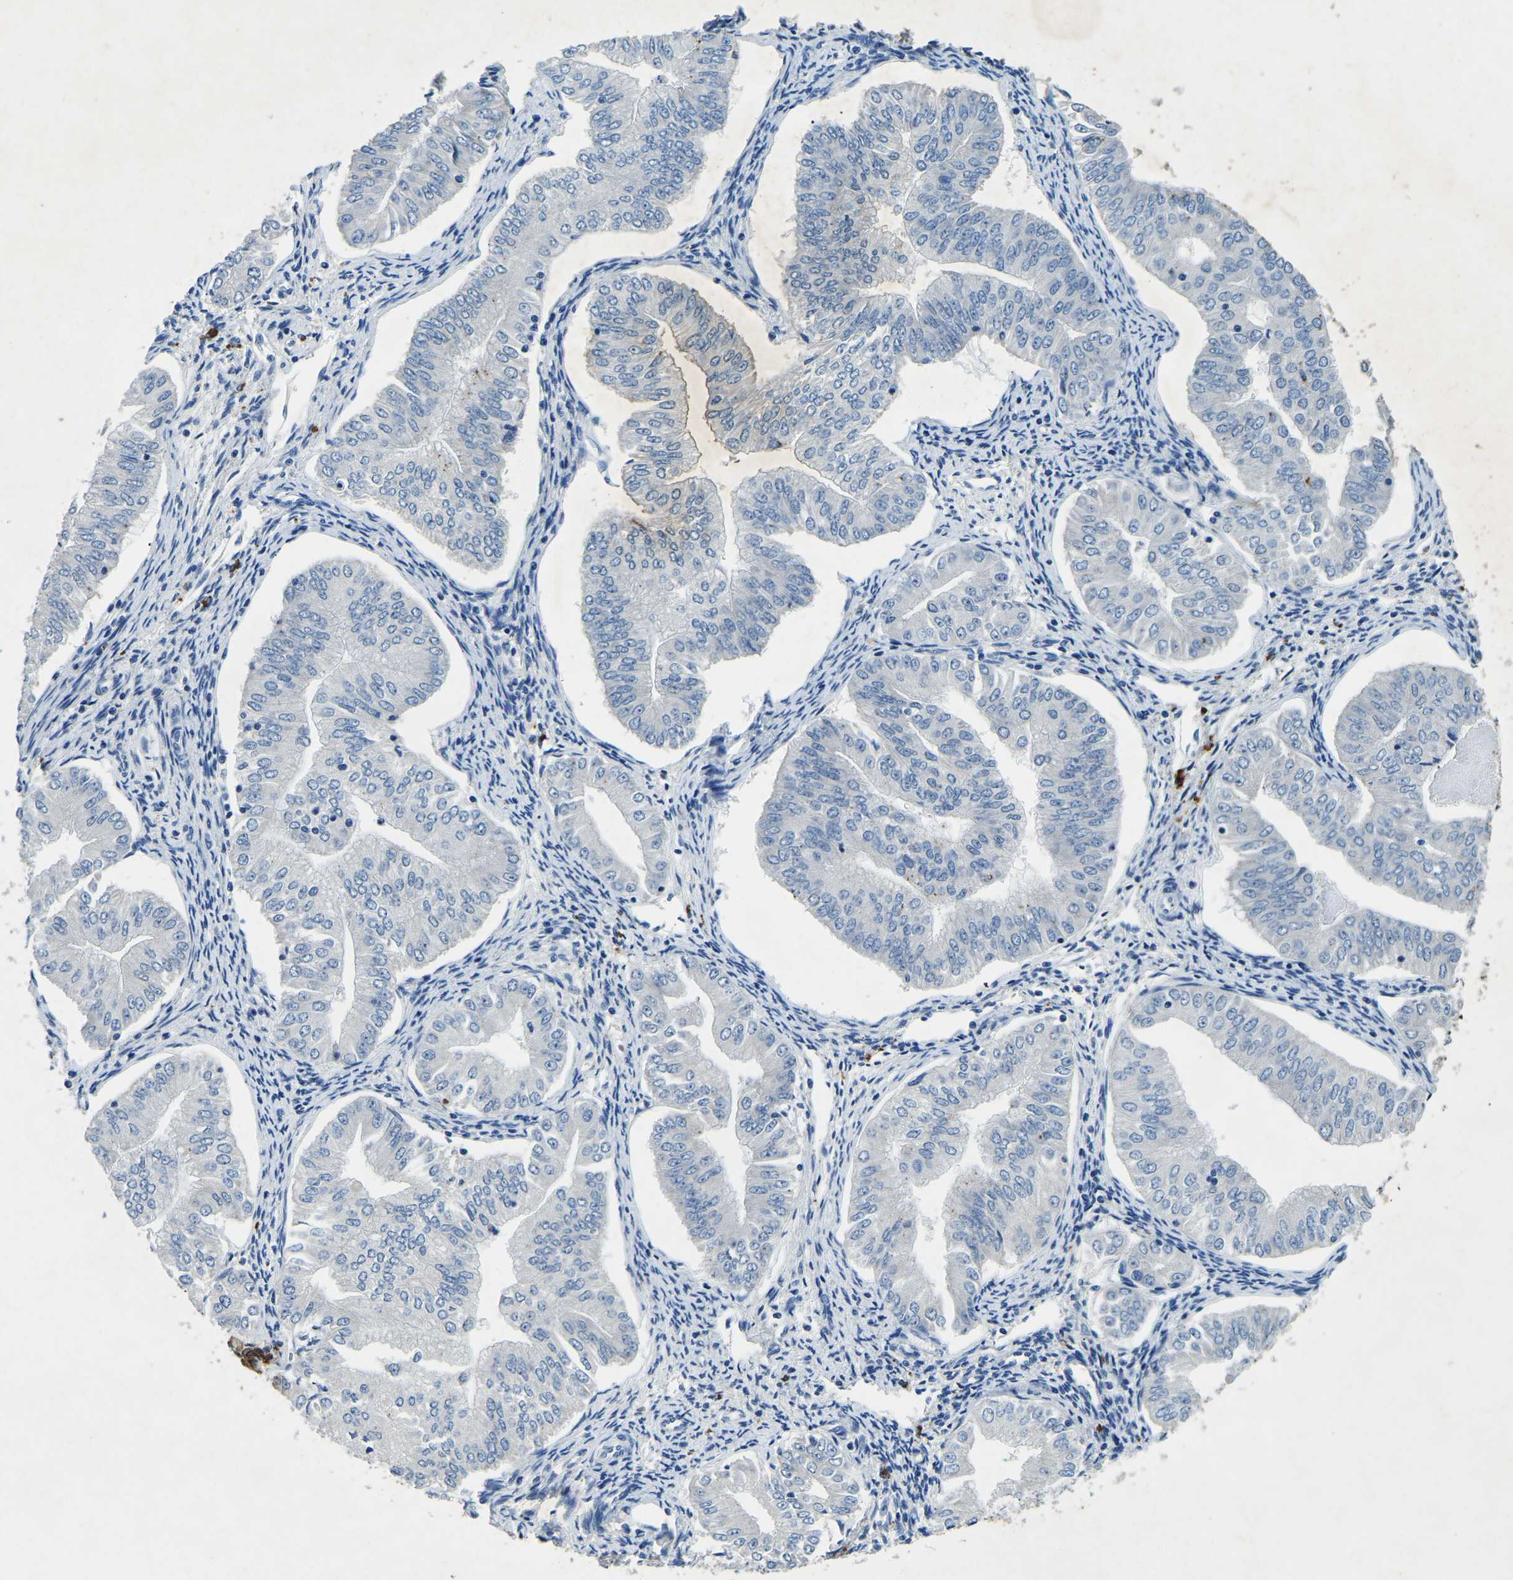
{"staining": {"intensity": "negative", "quantity": "none", "location": "none"}, "tissue": "endometrial cancer", "cell_type": "Tumor cells", "image_type": "cancer", "snomed": [{"axis": "morphology", "description": "Normal tissue, NOS"}, {"axis": "morphology", "description": "Adenocarcinoma, NOS"}, {"axis": "topography", "description": "Endometrium"}], "caption": "This image is of adenocarcinoma (endometrial) stained with immunohistochemistry (IHC) to label a protein in brown with the nuclei are counter-stained blue. There is no expression in tumor cells.", "gene": "UBN2", "patient": {"sex": "female", "age": 53}}